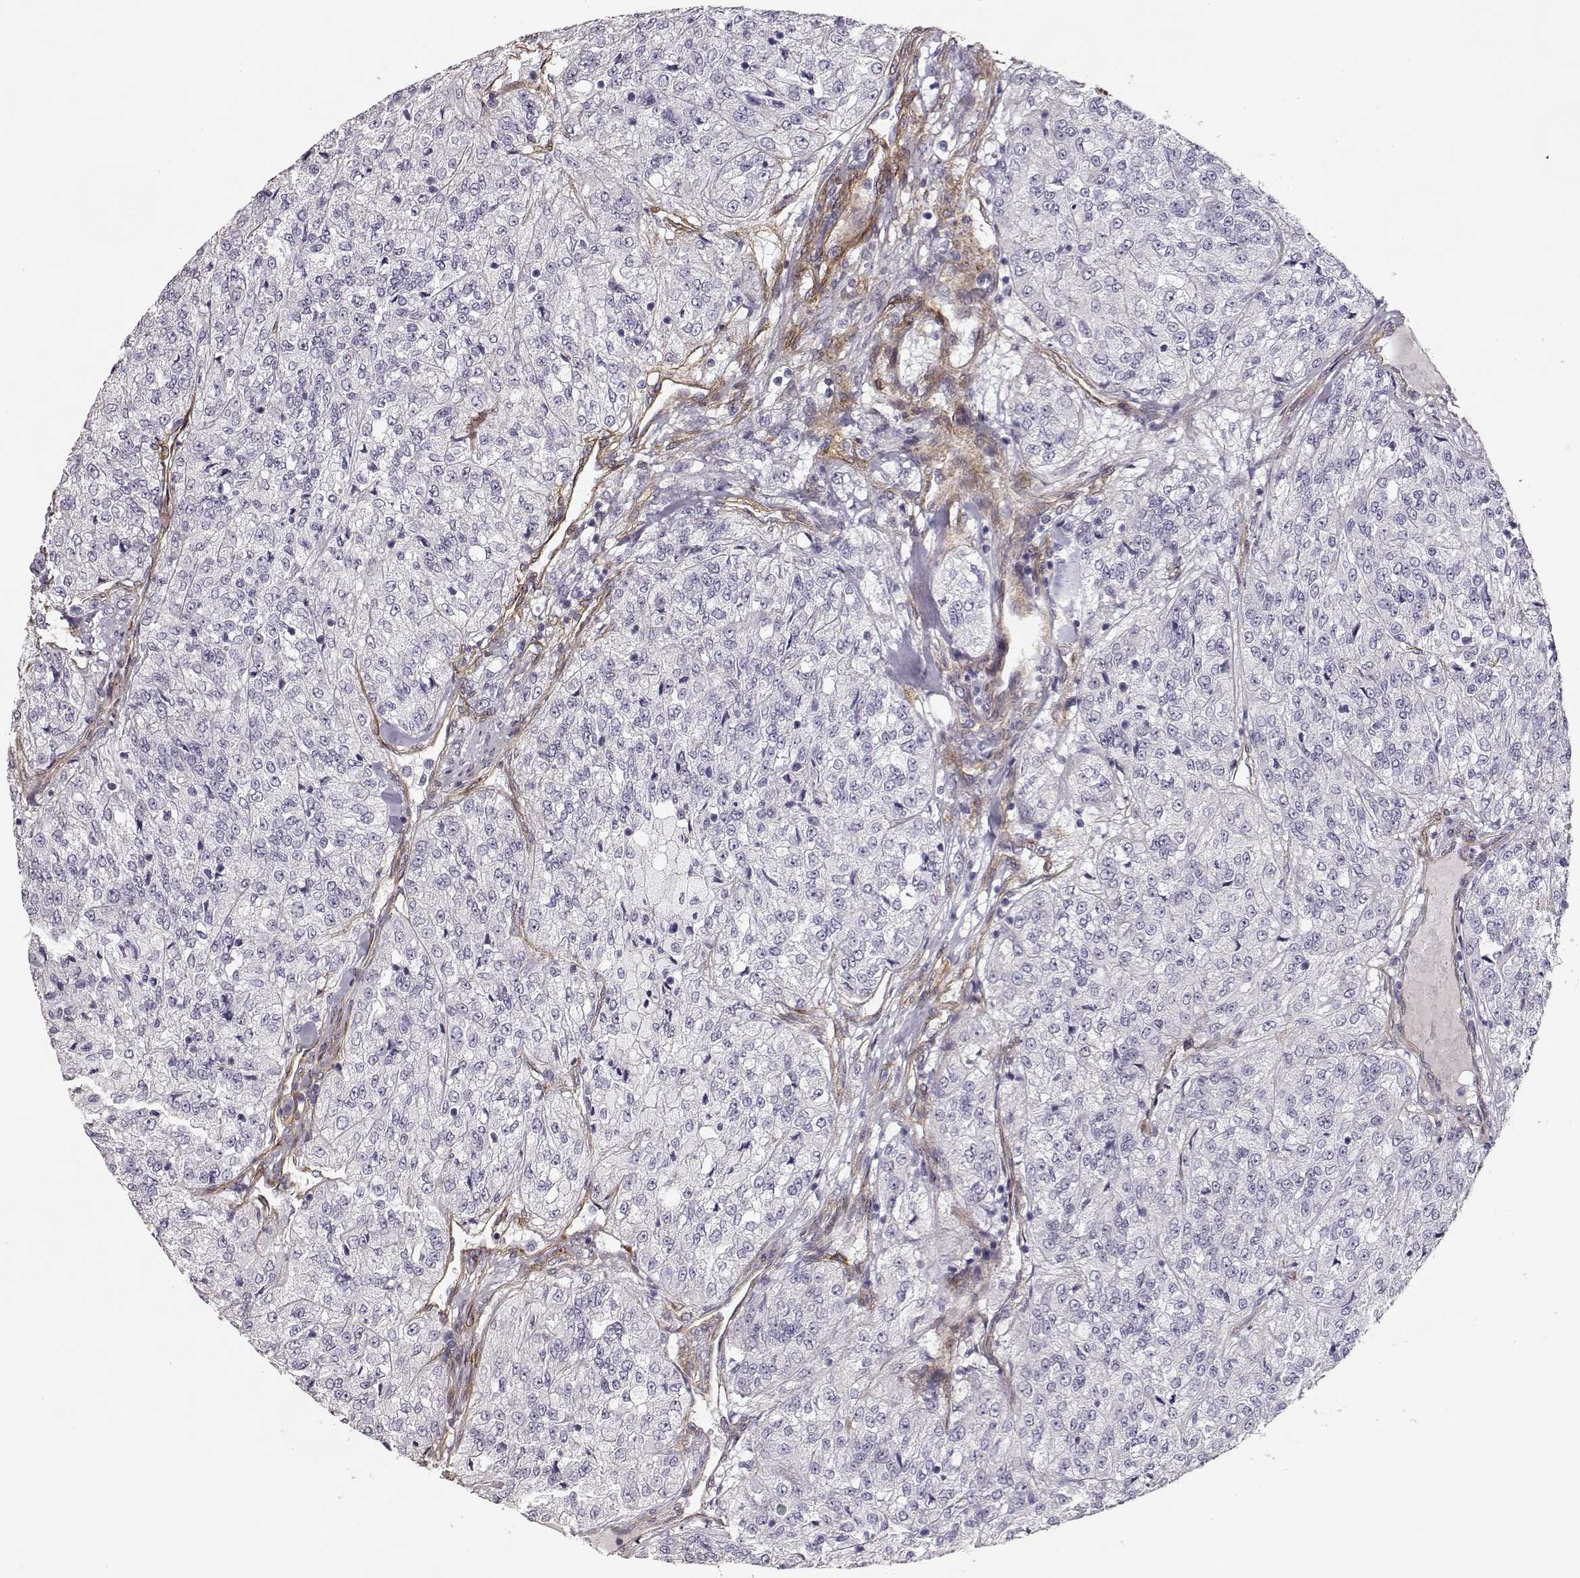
{"staining": {"intensity": "negative", "quantity": "none", "location": "none"}, "tissue": "renal cancer", "cell_type": "Tumor cells", "image_type": "cancer", "snomed": [{"axis": "morphology", "description": "Adenocarcinoma, NOS"}, {"axis": "topography", "description": "Kidney"}], "caption": "Adenocarcinoma (renal) was stained to show a protein in brown. There is no significant positivity in tumor cells.", "gene": "LAMC1", "patient": {"sex": "female", "age": 63}}